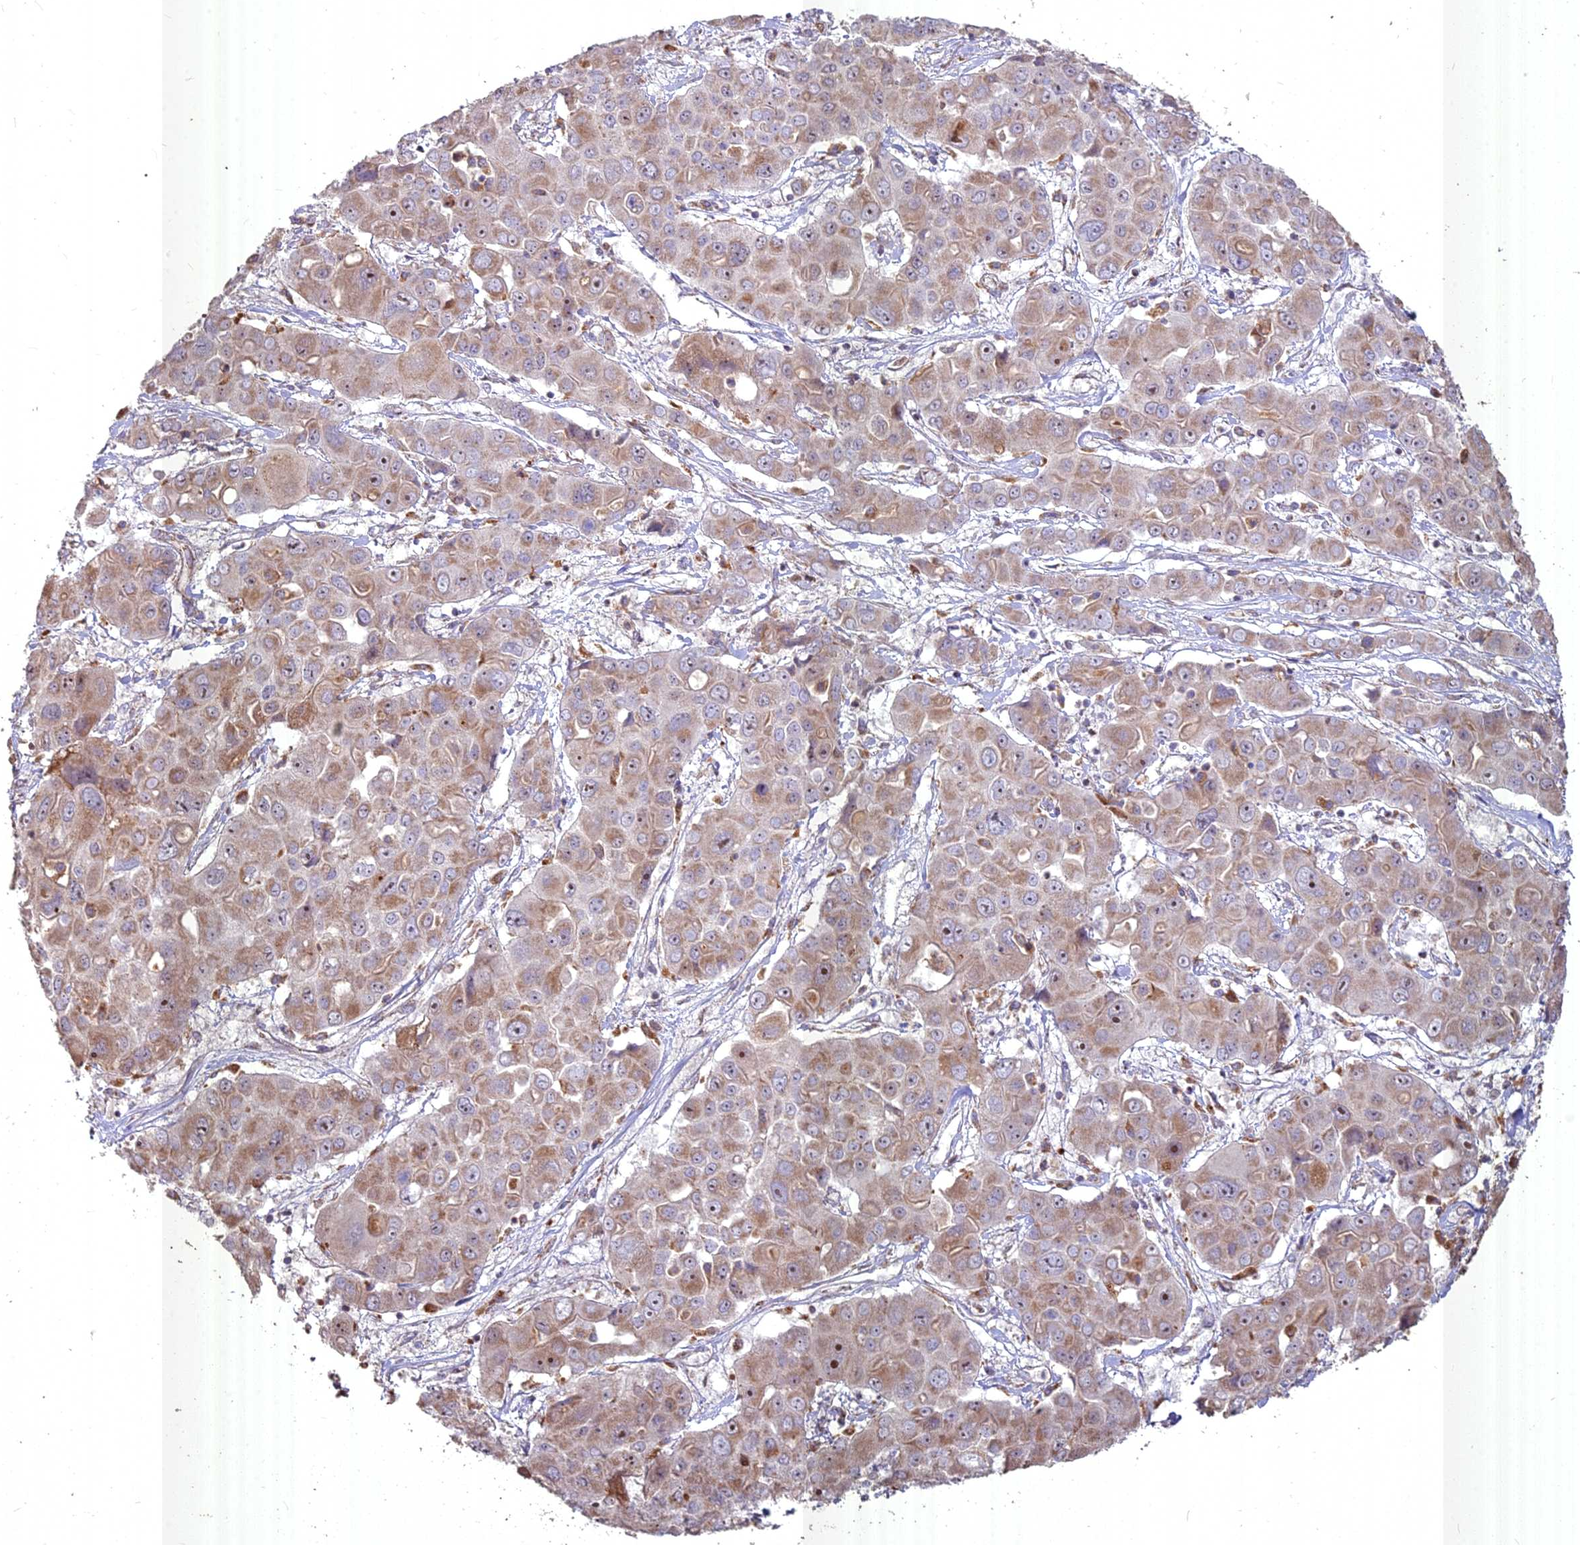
{"staining": {"intensity": "weak", "quantity": ">75%", "location": "cytoplasmic/membranous"}, "tissue": "liver cancer", "cell_type": "Tumor cells", "image_type": "cancer", "snomed": [{"axis": "morphology", "description": "Cholangiocarcinoma"}, {"axis": "topography", "description": "Liver"}], "caption": "Liver cancer stained with immunohistochemistry (IHC) reveals weak cytoplasmic/membranous positivity in about >75% of tumor cells.", "gene": "COX11", "patient": {"sex": "male", "age": 67}}